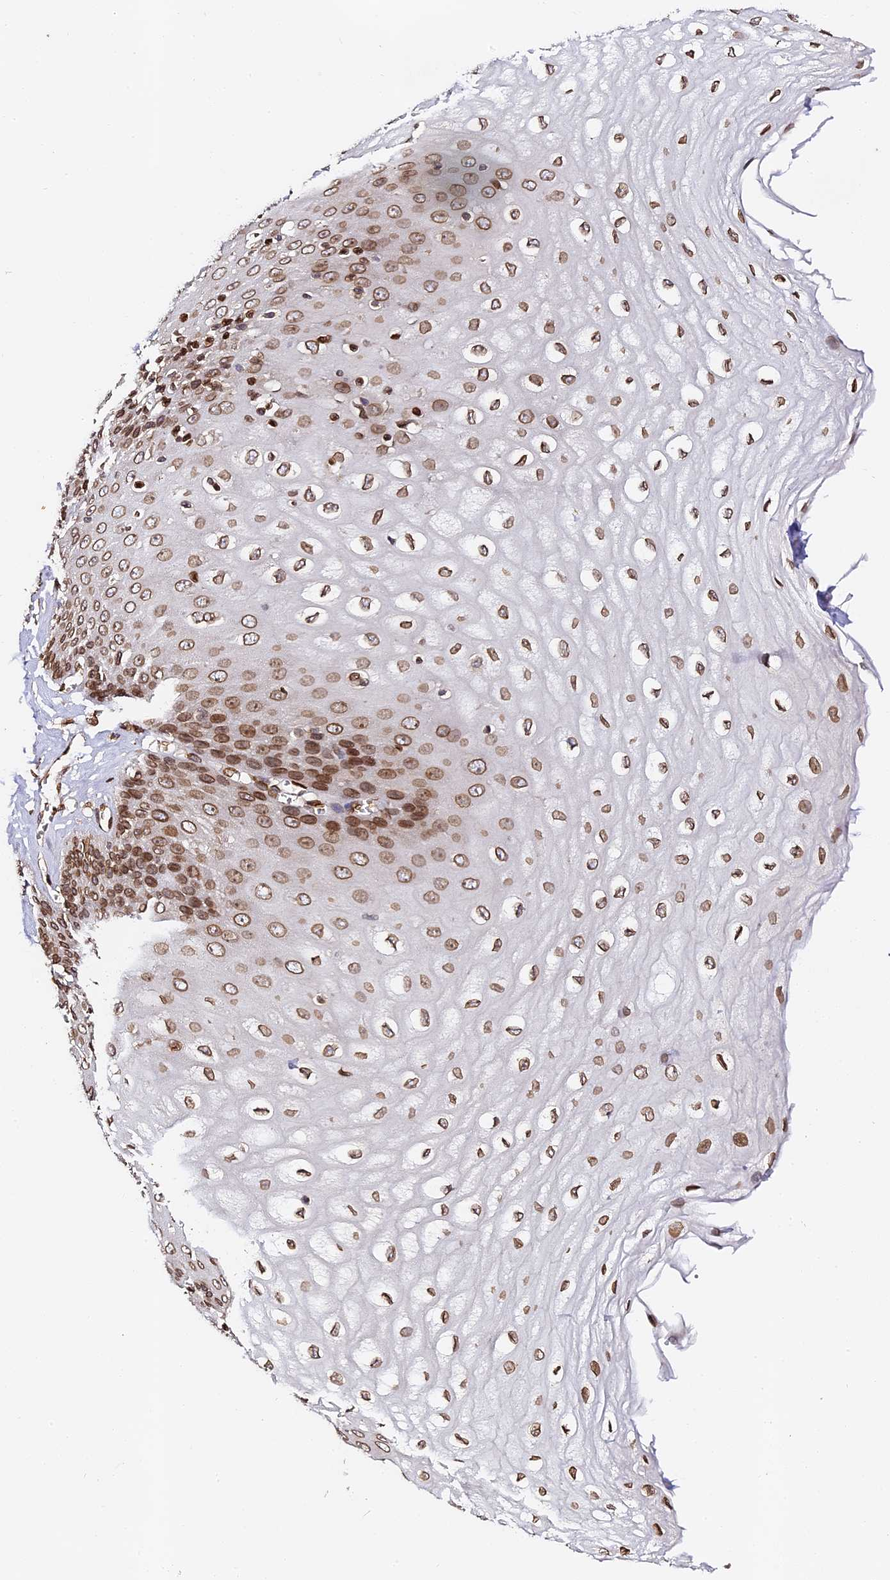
{"staining": {"intensity": "moderate", "quantity": ">75%", "location": "cytoplasmic/membranous,nuclear"}, "tissue": "esophagus", "cell_type": "Squamous epithelial cells", "image_type": "normal", "snomed": [{"axis": "morphology", "description": "Normal tissue, NOS"}, {"axis": "topography", "description": "Esophagus"}], "caption": "IHC staining of benign esophagus, which demonstrates medium levels of moderate cytoplasmic/membranous,nuclear staining in about >75% of squamous epithelial cells indicating moderate cytoplasmic/membranous,nuclear protein staining. The staining was performed using DAB (3,3'-diaminobenzidine) (brown) for protein detection and nuclei were counterstained in hematoxylin (blue).", "gene": "ANAPC5", "patient": {"sex": "male", "age": 60}}